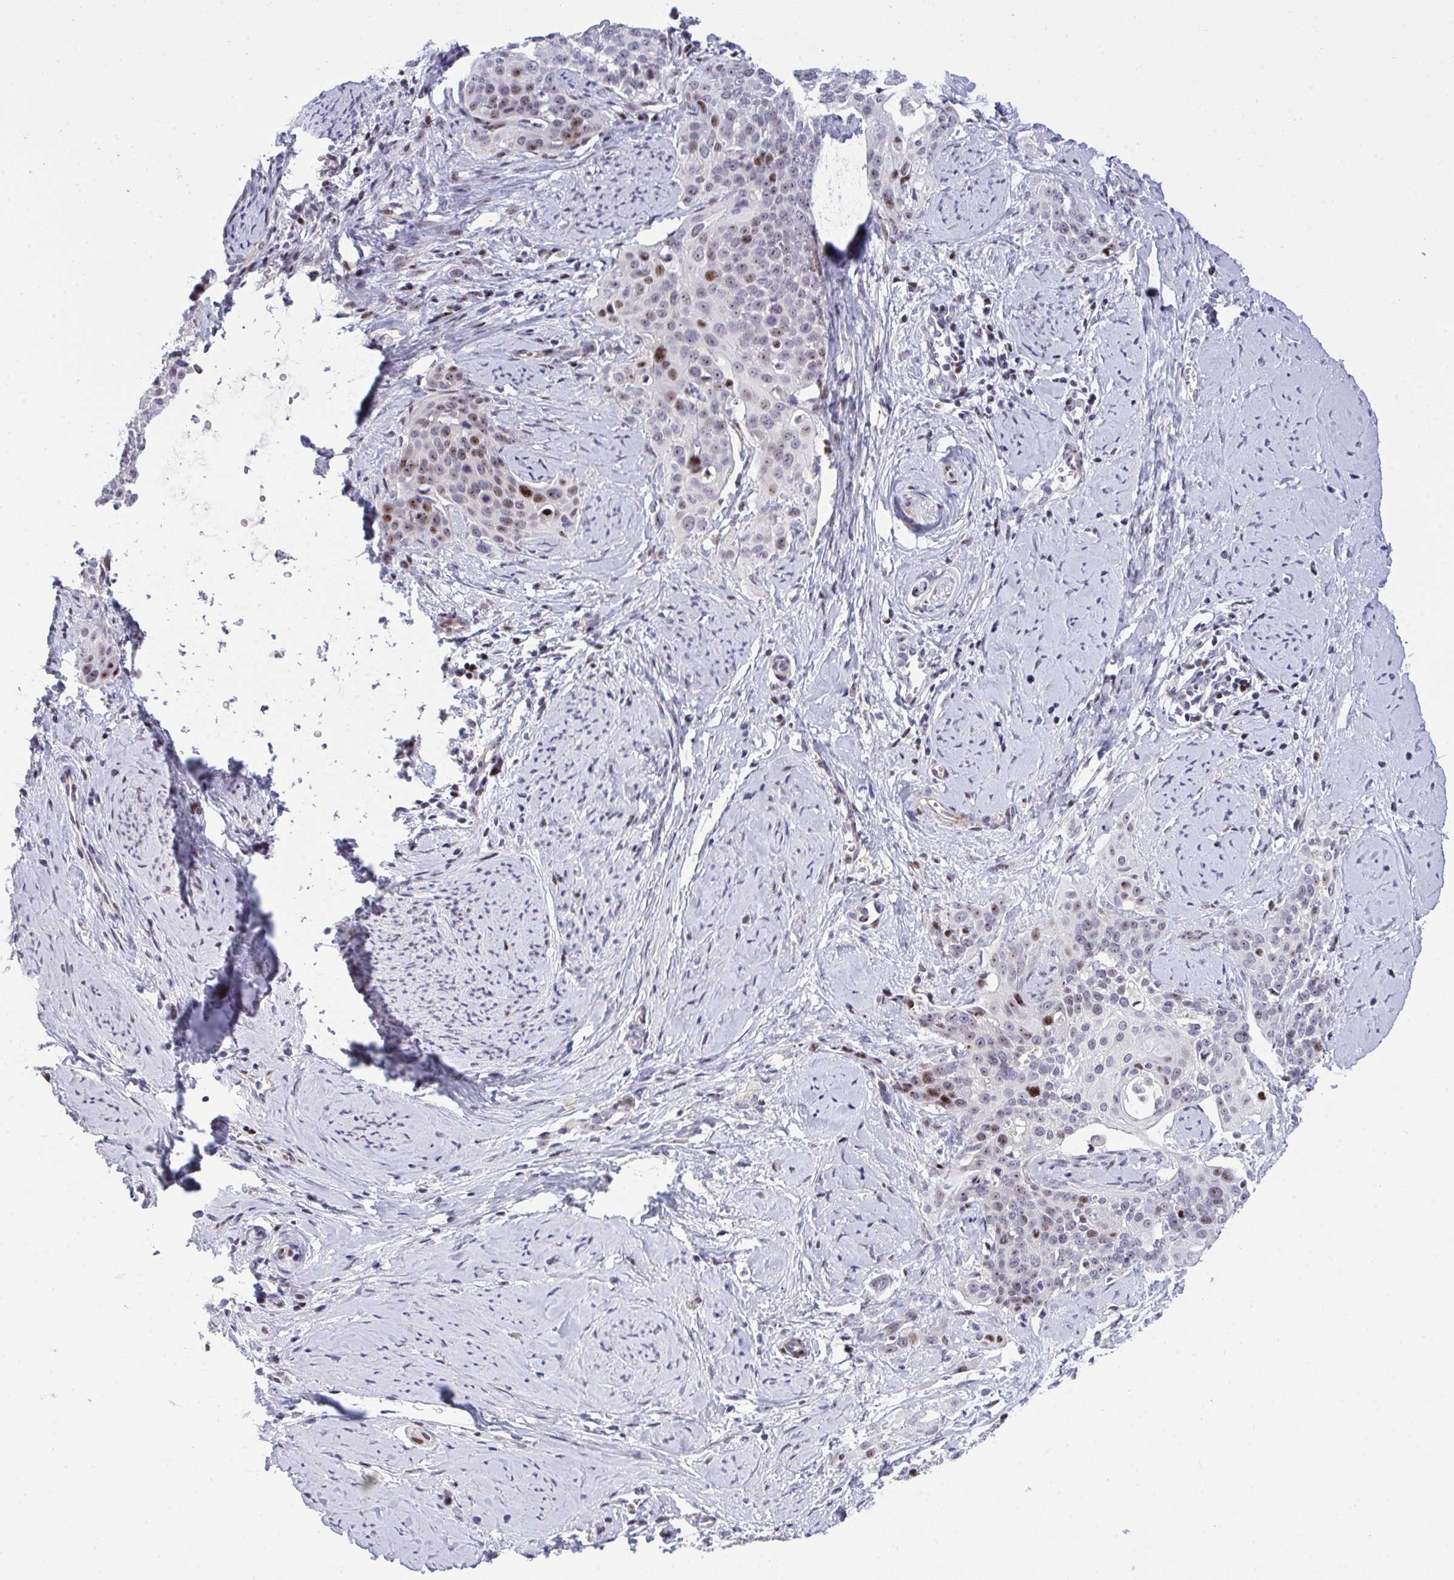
{"staining": {"intensity": "moderate", "quantity": "<25%", "location": "nuclear"}, "tissue": "cervical cancer", "cell_type": "Tumor cells", "image_type": "cancer", "snomed": [{"axis": "morphology", "description": "Squamous cell carcinoma, NOS"}, {"axis": "topography", "description": "Cervix"}], "caption": "IHC (DAB (3,3'-diaminobenzidine)) staining of human cervical squamous cell carcinoma demonstrates moderate nuclear protein expression in approximately <25% of tumor cells. (brown staining indicates protein expression, while blue staining denotes nuclei).", "gene": "PLPPR3", "patient": {"sex": "female", "age": 44}}